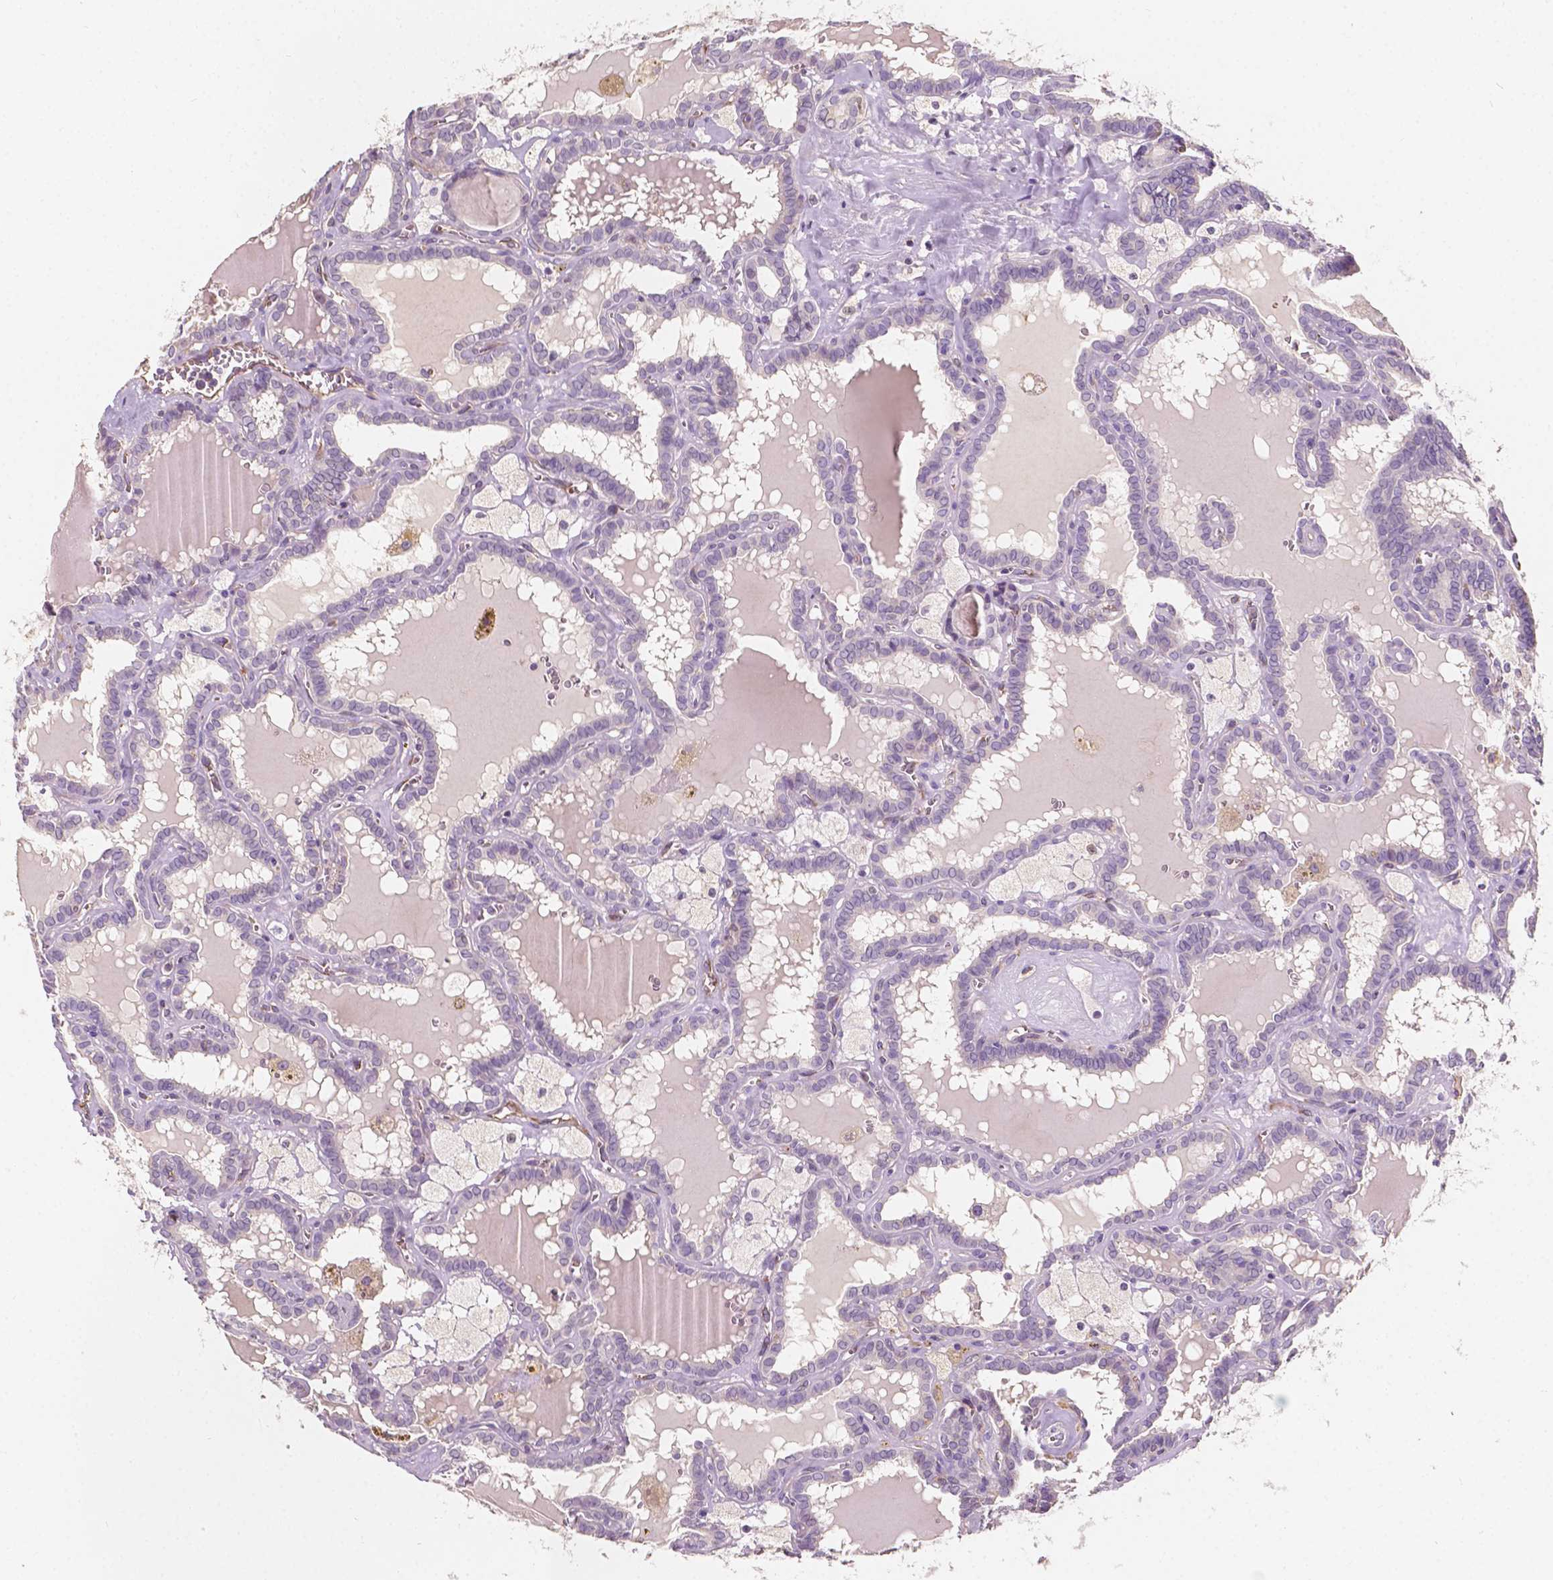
{"staining": {"intensity": "negative", "quantity": "none", "location": "none"}, "tissue": "thyroid cancer", "cell_type": "Tumor cells", "image_type": "cancer", "snomed": [{"axis": "morphology", "description": "Papillary adenocarcinoma, NOS"}, {"axis": "topography", "description": "Thyroid gland"}], "caption": "Photomicrograph shows no protein expression in tumor cells of thyroid cancer tissue.", "gene": "SLC22A4", "patient": {"sex": "female", "age": 39}}